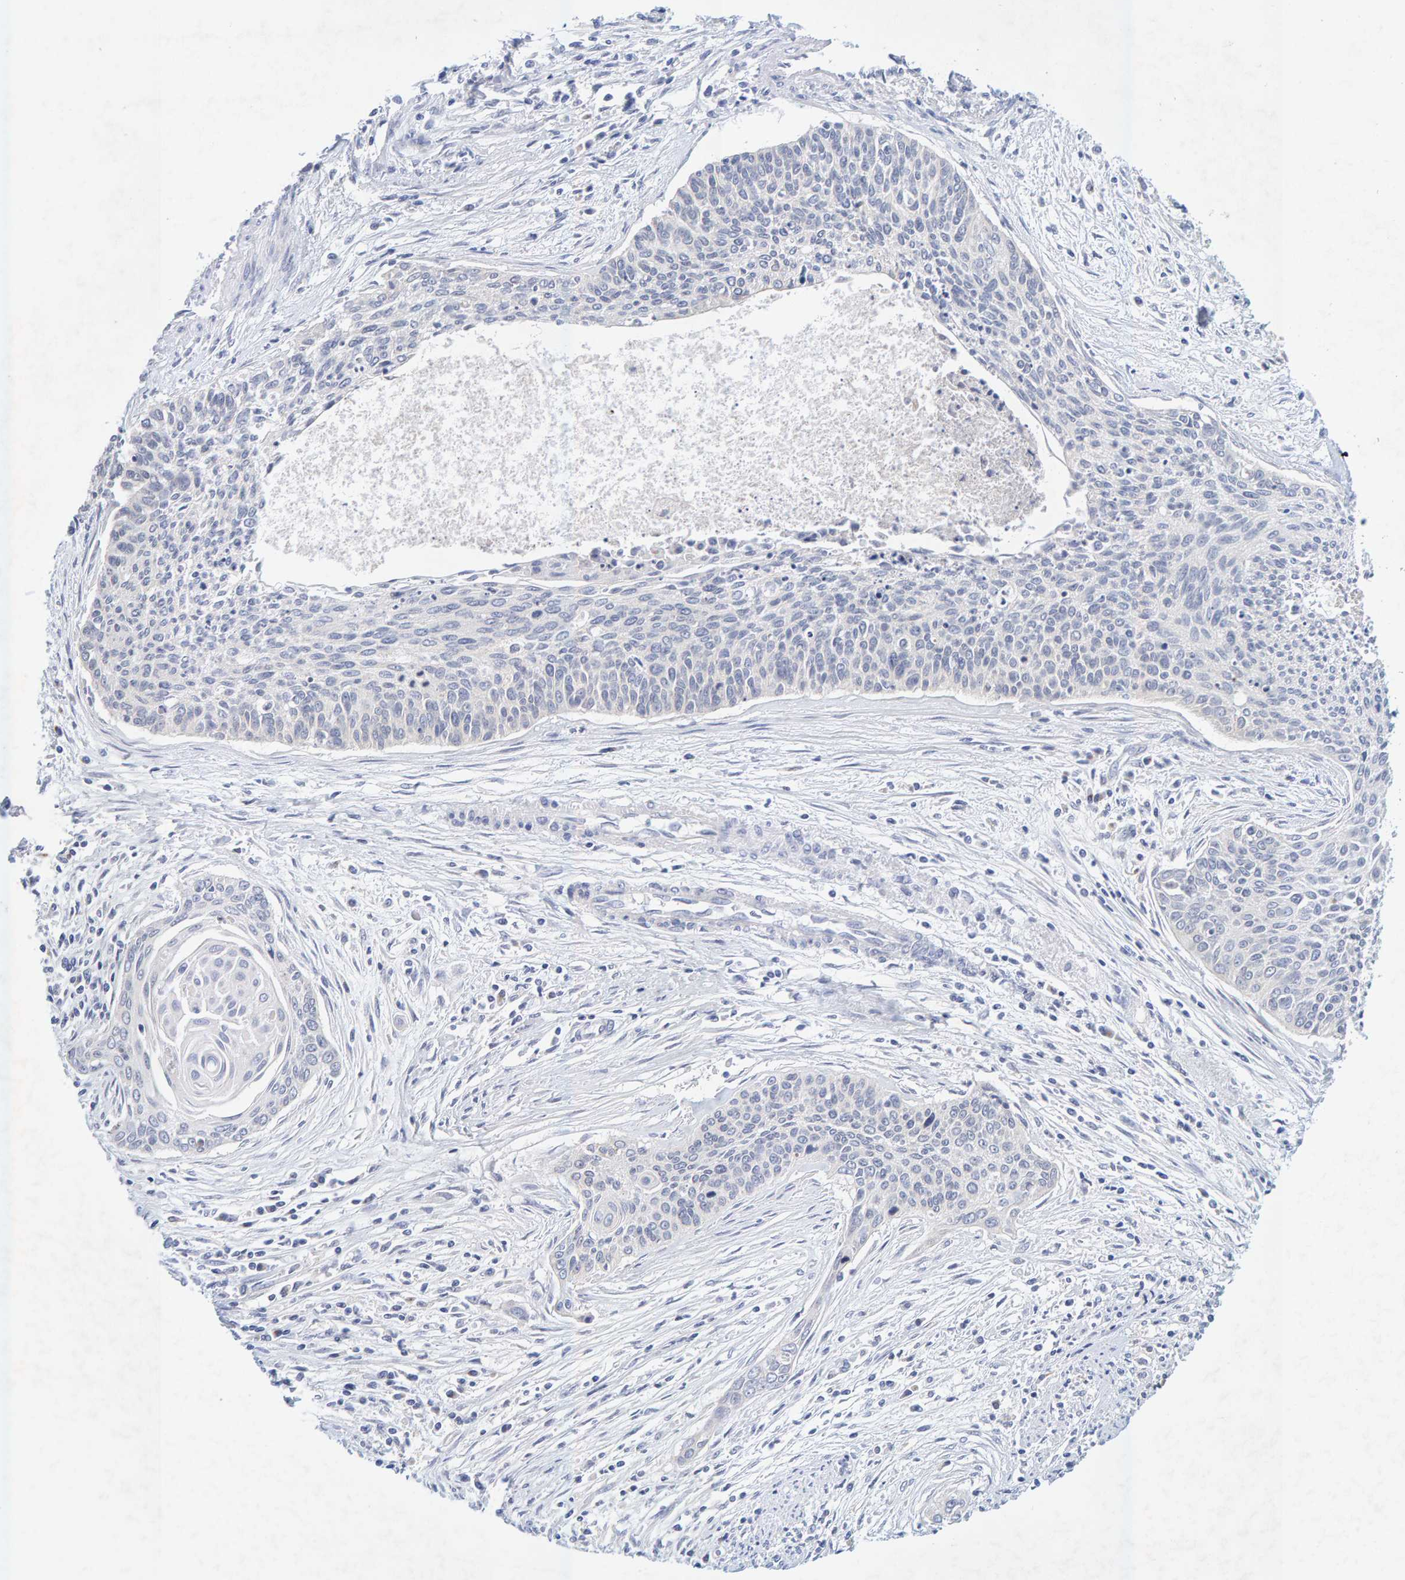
{"staining": {"intensity": "negative", "quantity": "none", "location": "none"}, "tissue": "cervical cancer", "cell_type": "Tumor cells", "image_type": "cancer", "snomed": [{"axis": "morphology", "description": "Squamous cell carcinoma, NOS"}, {"axis": "topography", "description": "Cervix"}], "caption": "Tumor cells show no significant expression in cervical squamous cell carcinoma. The staining is performed using DAB brown chromogen with nuclei counter-stained in using hematoxylin.", "gene": "SGPL1", "patient": {"sex": "female", "age": 55}}